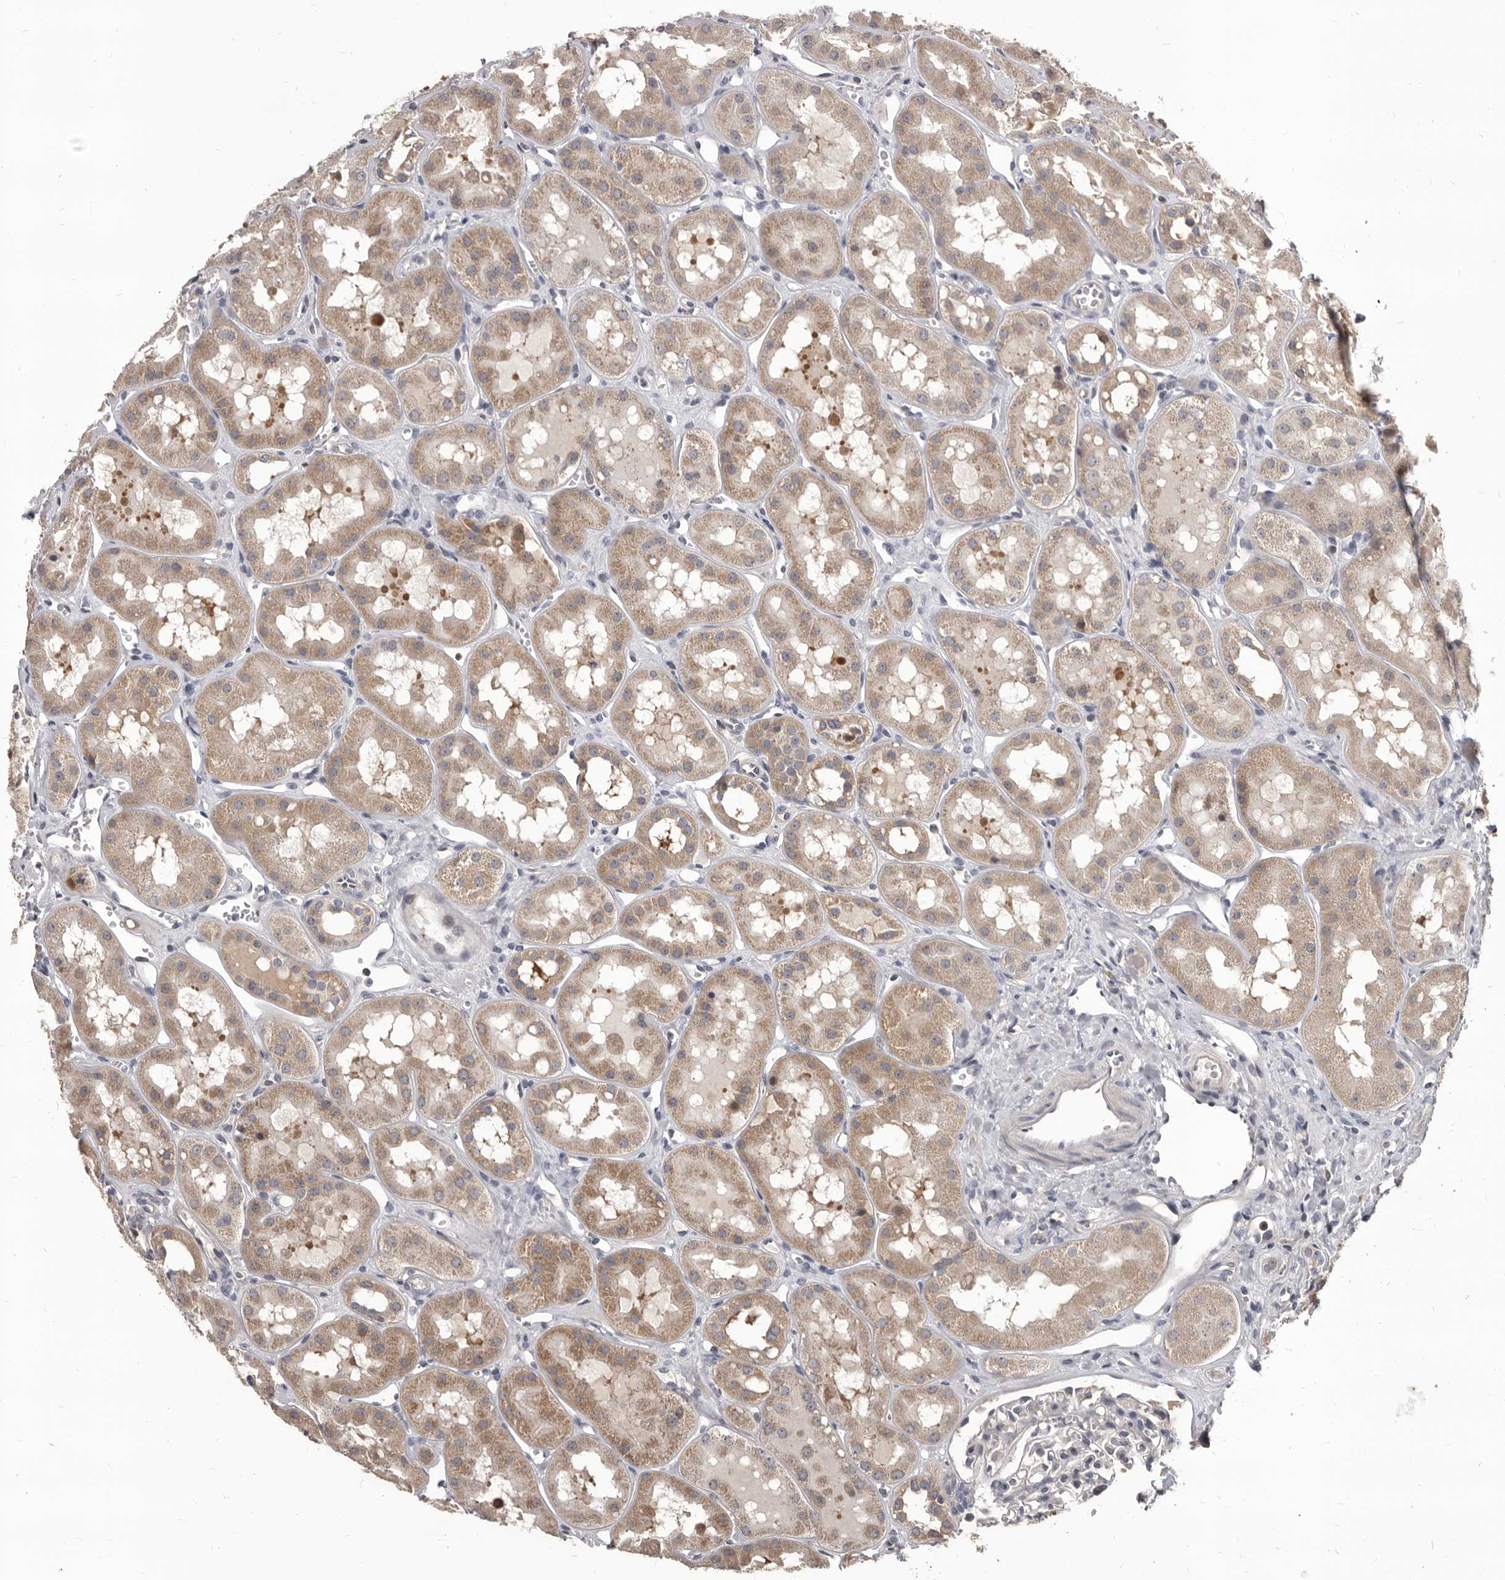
{"staining": {"intensity": "negative", "quantity": "none", "location": "none"}, "tissue": "kidney", "cell_type": "Cells in glomeruli", "image_type": "normal", "snomed": [{"axis": "morphology", "description": "Normal tissue, NOS"}, {"axis": "topography", "description": "Kidney"}], "caption": "Immunohistochemical staining of benign kidney displays no significant staining in cells in glomeruli.", "gene": "MAP3K14", "patient": {"sex": "male", "age": 16}}